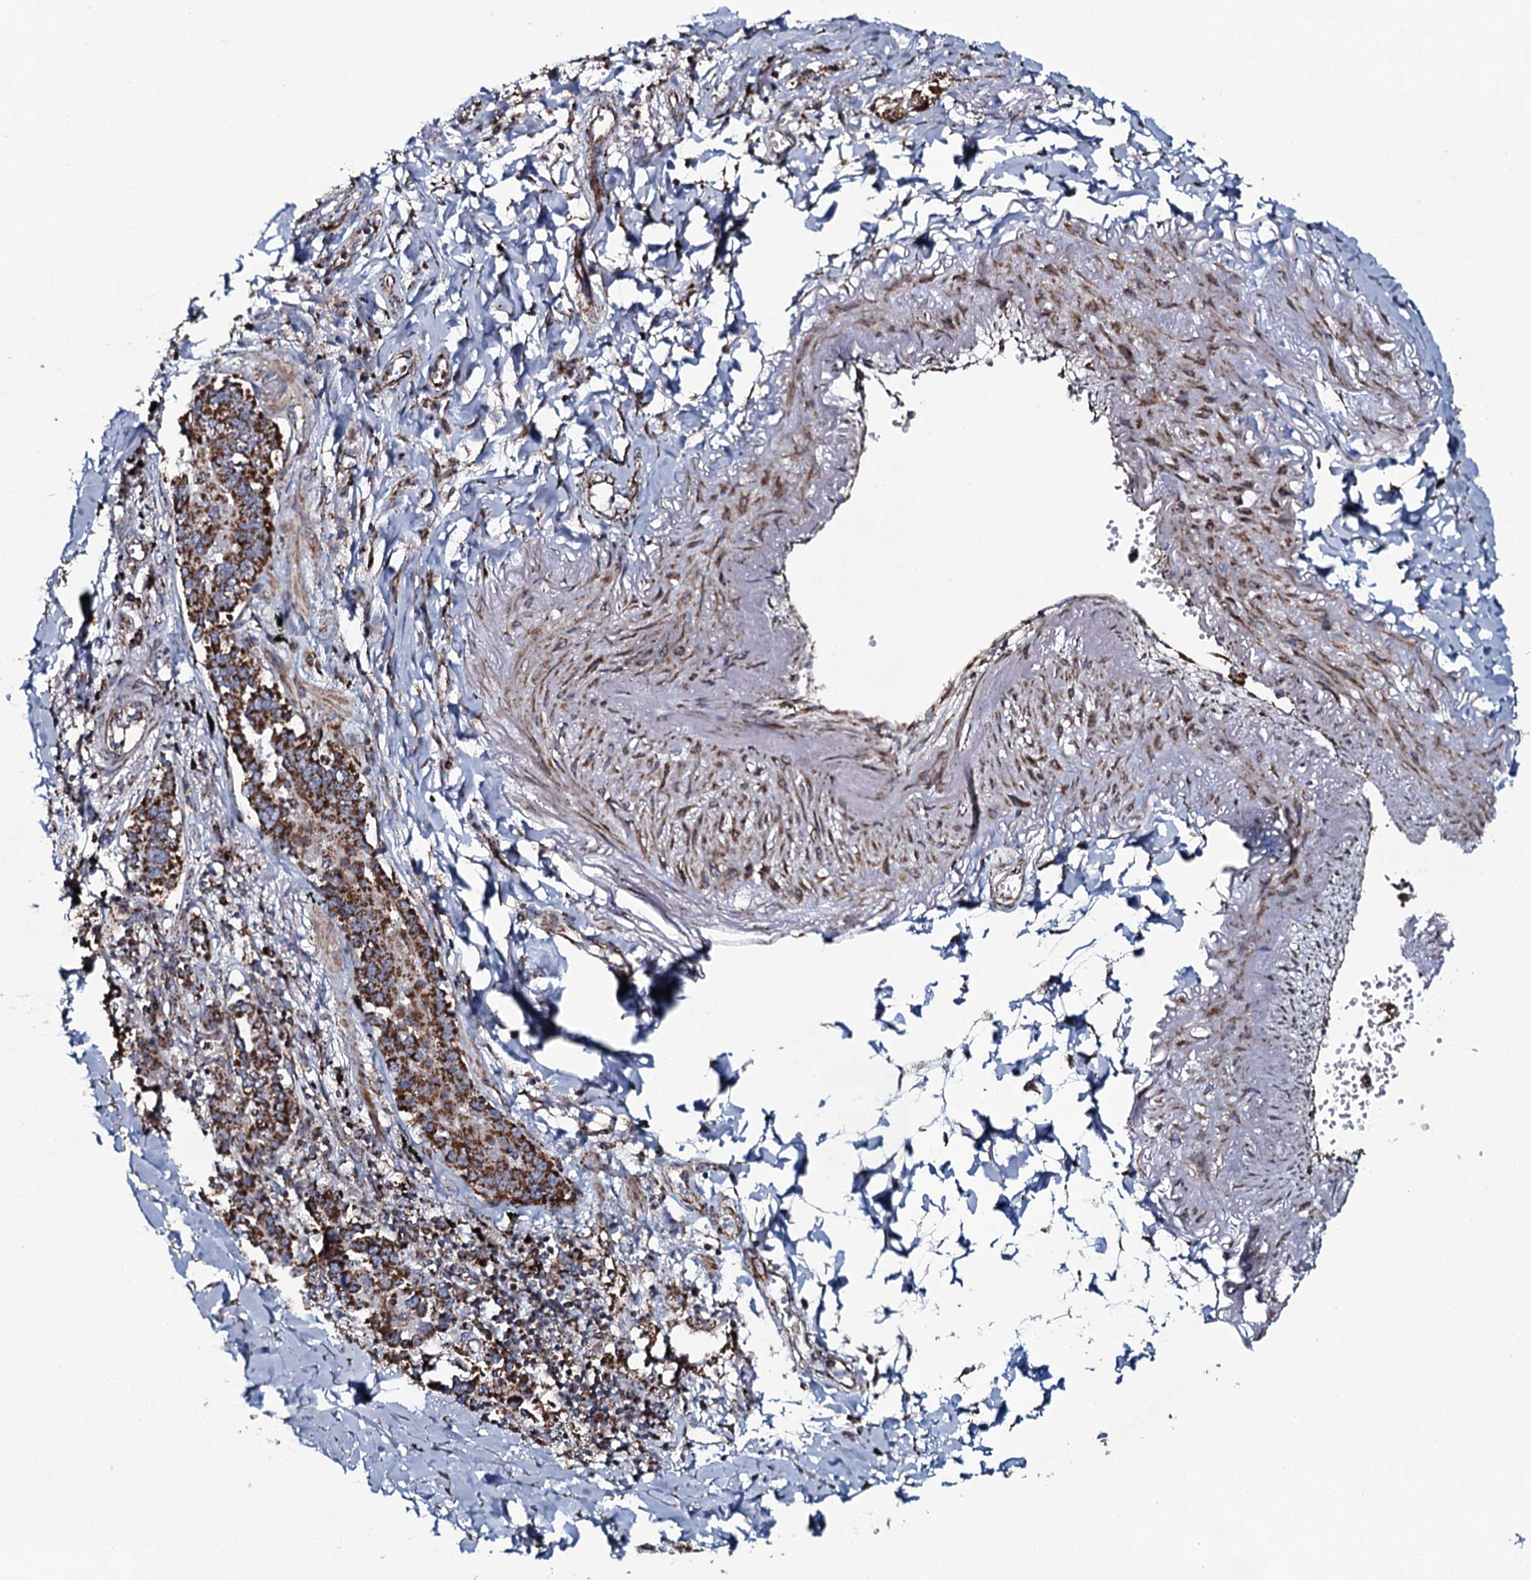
{"staining": {"intensity": "strong", "quantity": ">75%", "location": "cytoplasmic/membranous"}, "tissue": "lung cancer", "cell_type": "Tumor cells", "image_type": "cancer", "snomed": [{"axis": "morphology", "description": "Adenocarcinoma, NOS"}, {"axis": "topography", "description": "Lung"}], "caption": "This is an image of immunohistochemistry (IHC) staining of adenocarcinoma (lung), which shows strong expression in the cytoplasmic/membranous of tumor cells.", "gene": "EVC2", "patient": {"sex": "male", "age": 67}}